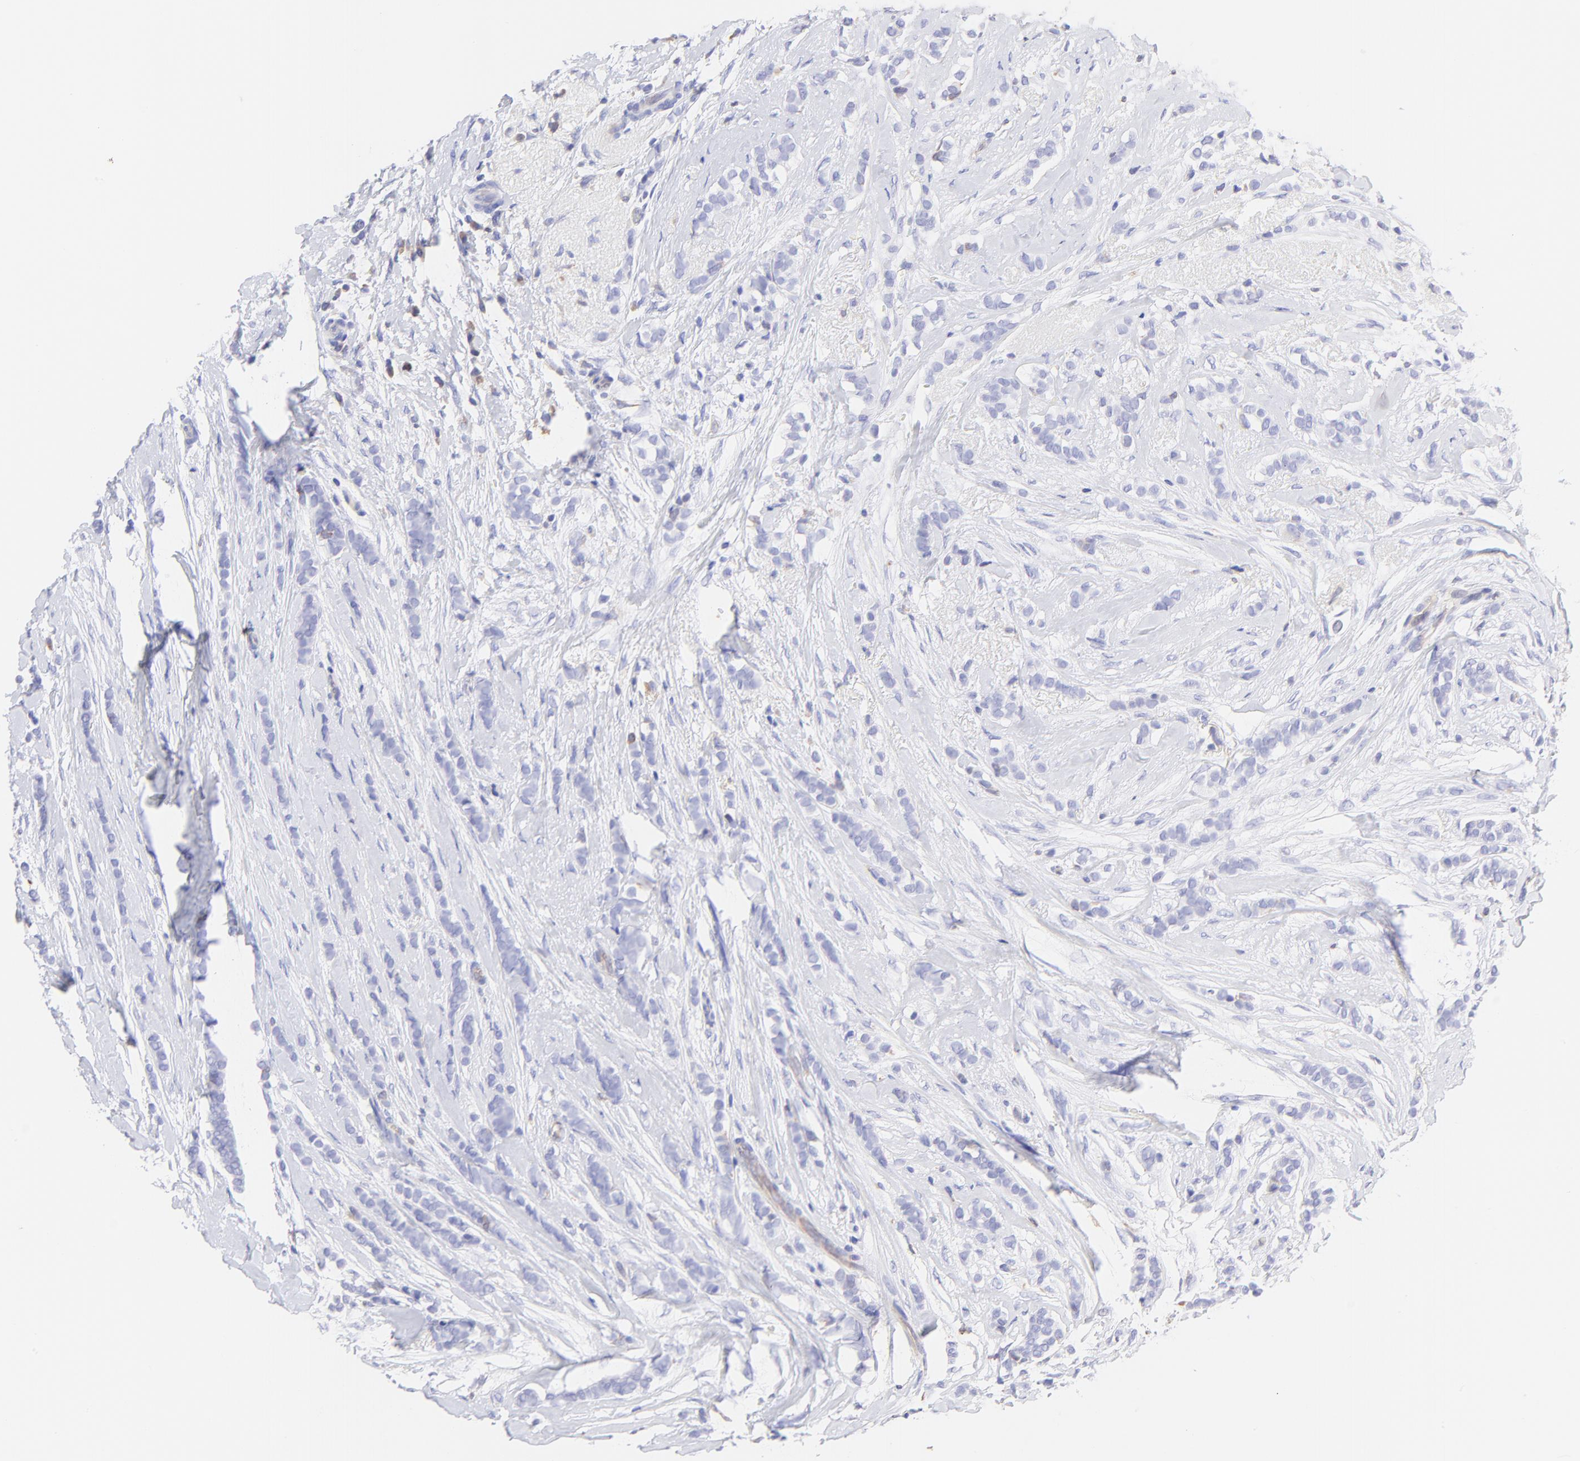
{"staining": {"intensity": "negative", "quantity": "none", "location": "none"}, "tissue": "breast cancer", "cell_type": "Tumor cells", "image_type": "cancer", "snomed": [{"axis": "morphology", "description": "Lobular carcinoma"}, {"axis": "topography", "description": "Breast"}], "caption": "DAB immunohistochemical staining of human lobular carcinoma (breast) exhibits no significant positivity in tumor cells.", "gene": "IRAG2", "patient": {"sex": "female", "age": 56}}